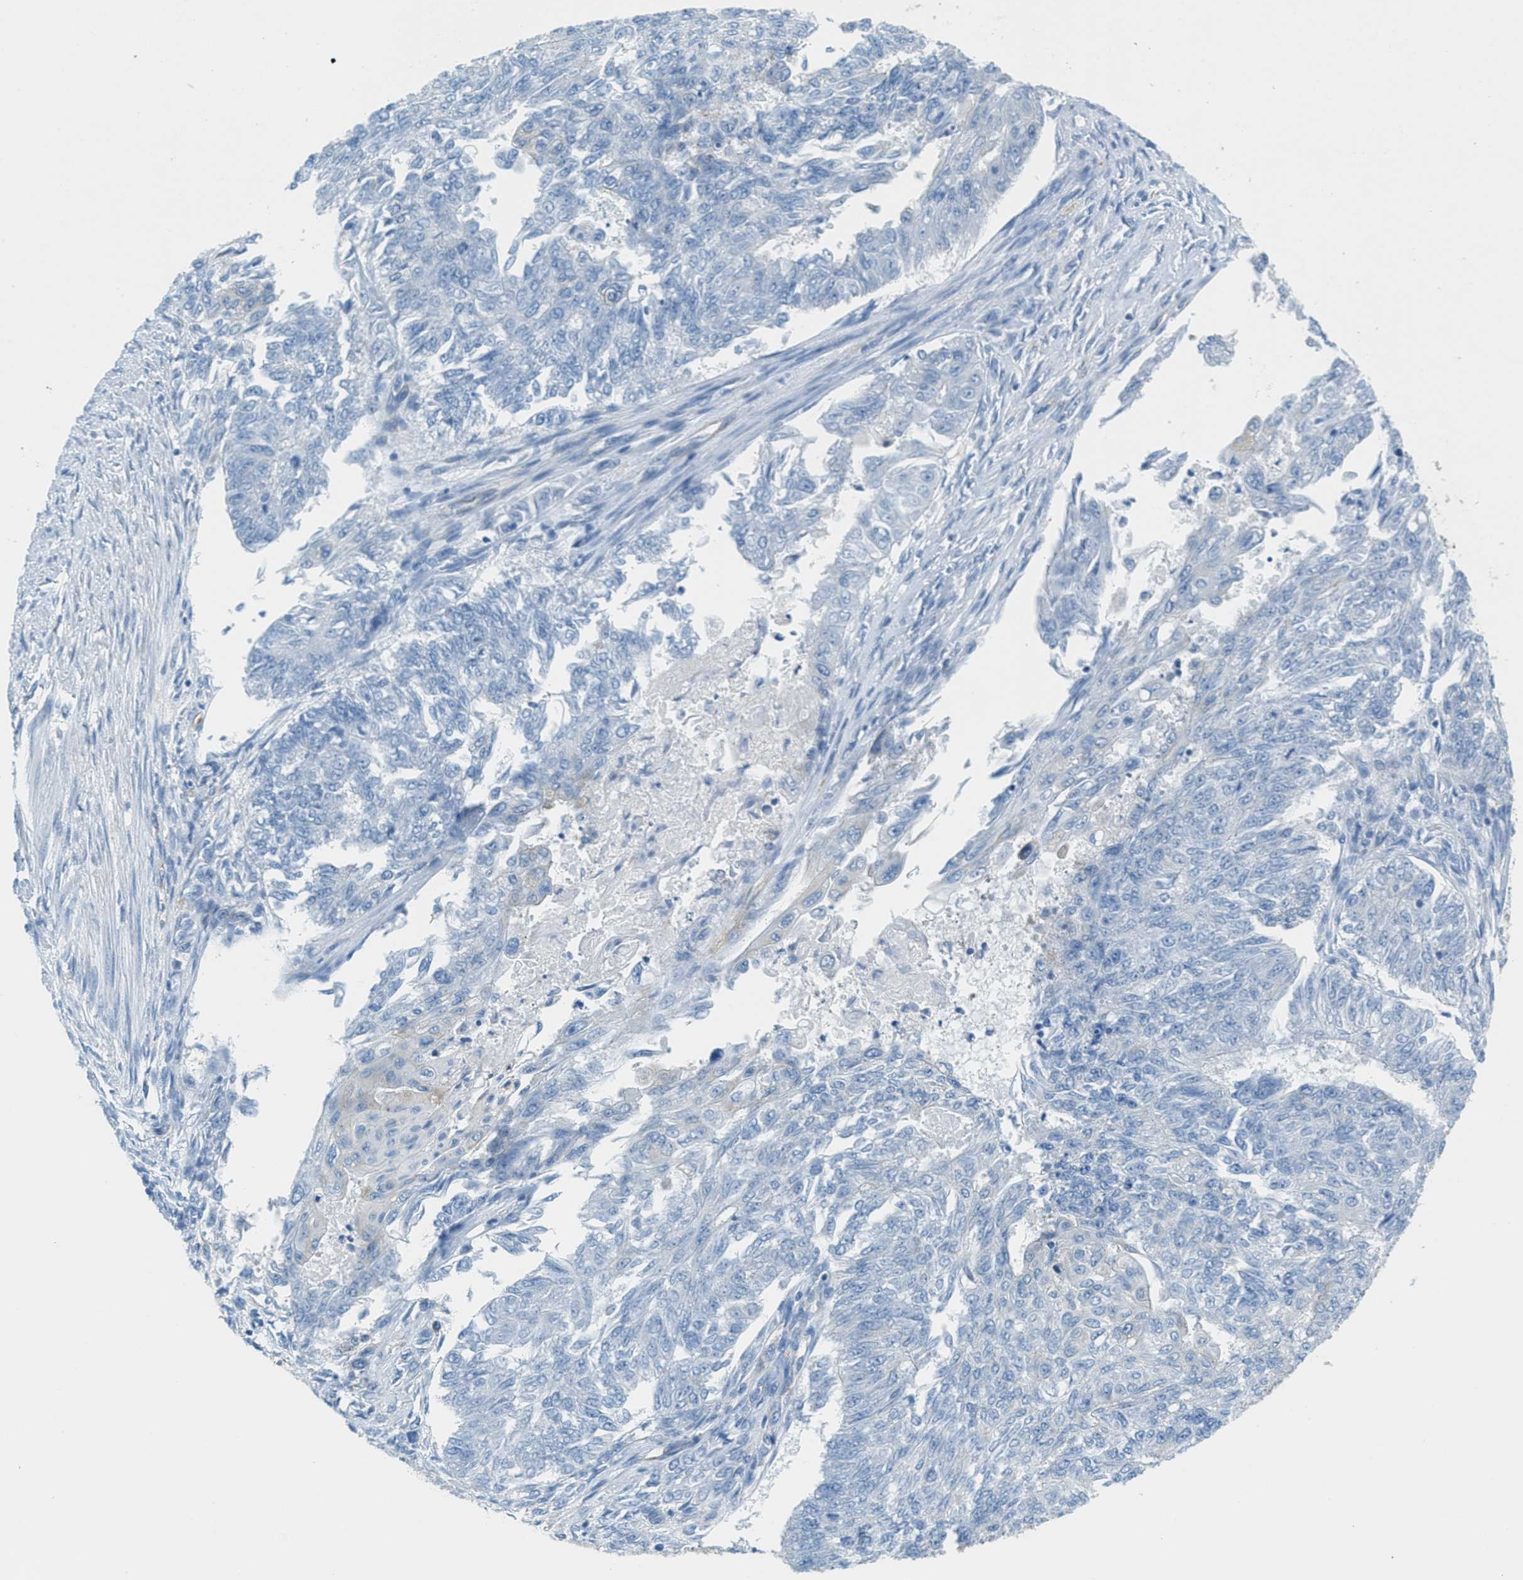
{"staining": {"intensity": "negative", "quantity": "none", "location": "none"}, "tissue": "endometrial cancer", "cell_type": "Tumor cells", "image_type": "cancer", "snomed": [{"axis": "morphology", "description": "Adenocarcinoma, NOS"}, {"axis": "topography", "description": "Endometrium"}], "caption": "High magnification brightfield microscopy of endometrial adenocarcinoma stained with DAB (3,3'-diaminobenzidine) (brown) and counterstained with hematoxylin (blue): tumor cells show no significant expression.", "gene": "AP2B1", "patient": {"sex": "female", "age": 32}}